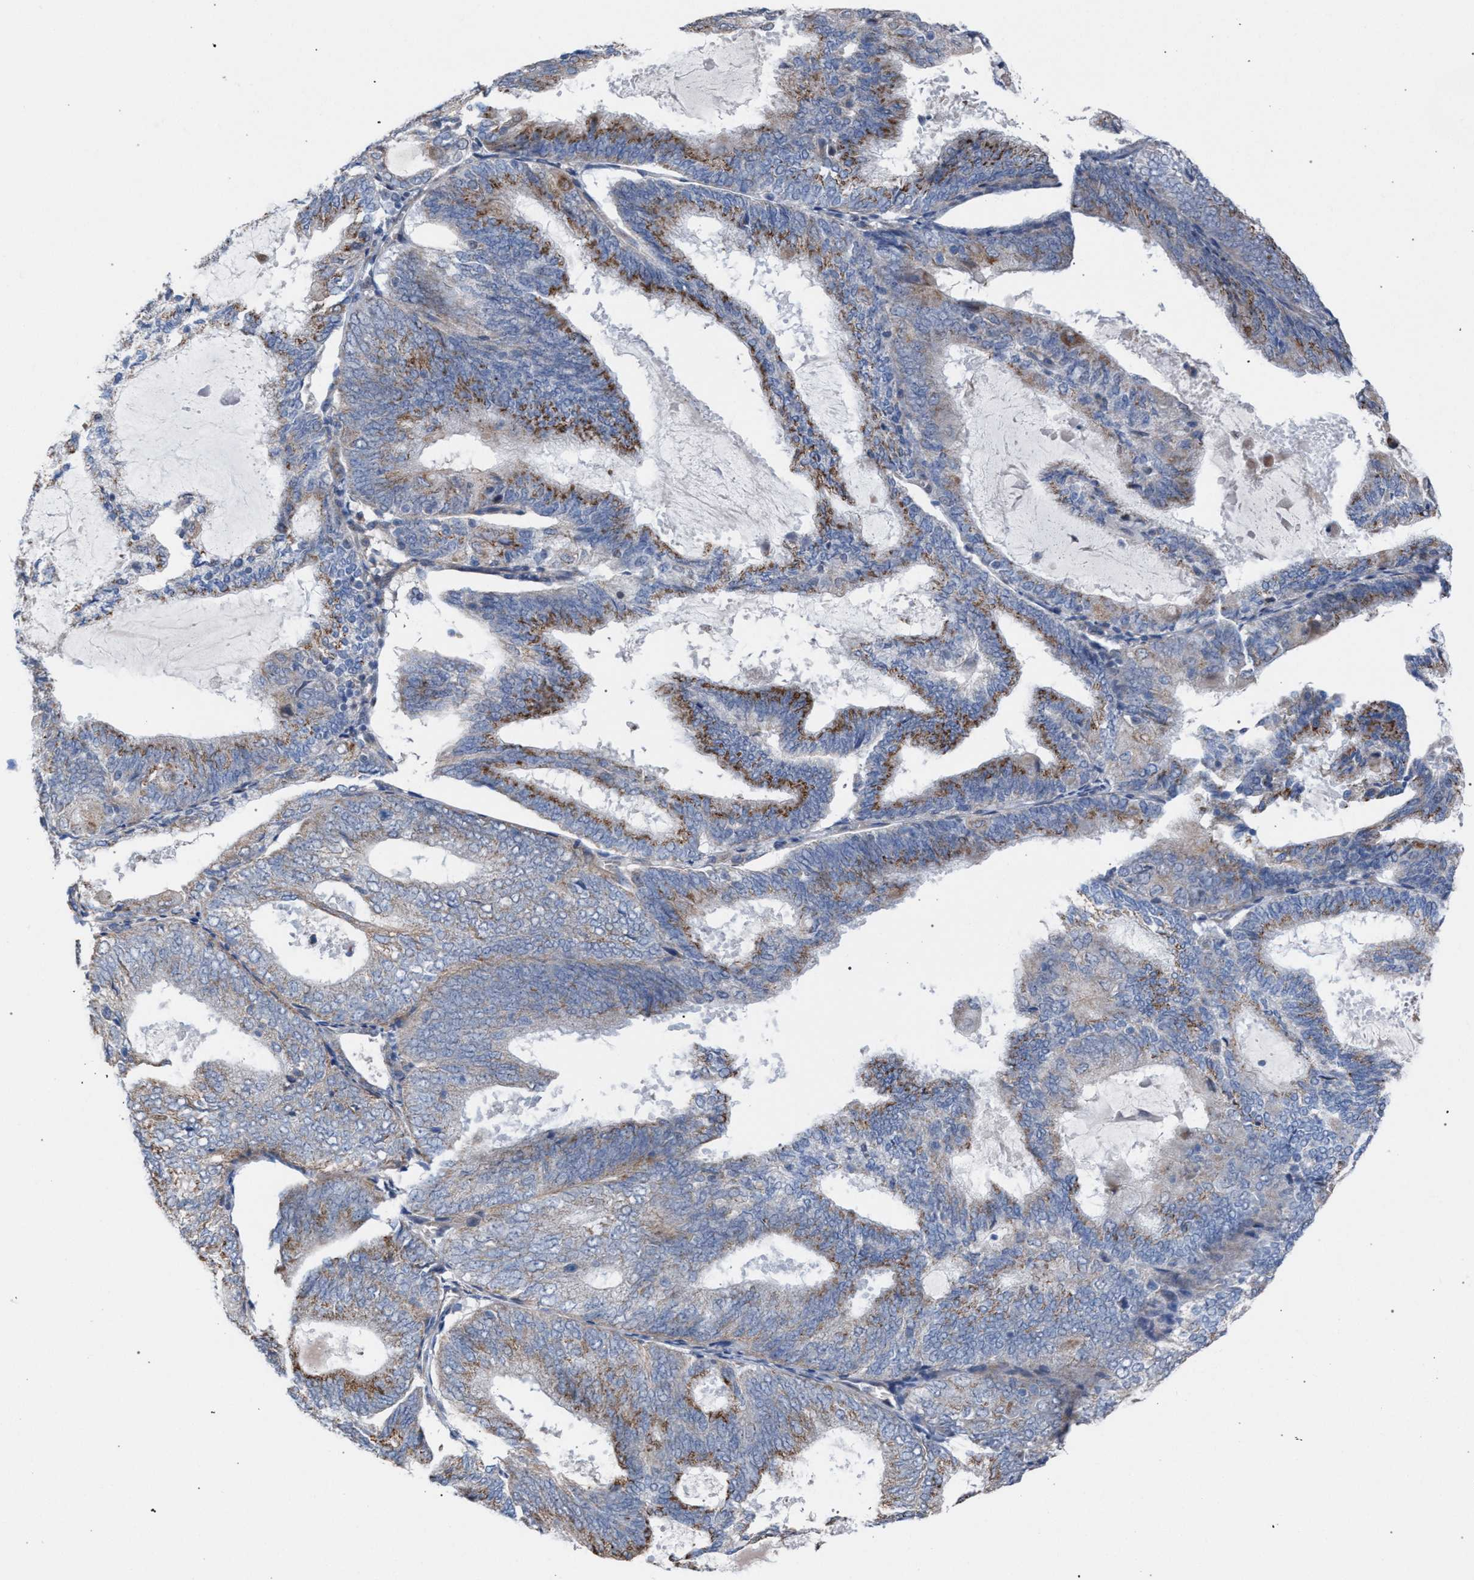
{"staining": {"intensity": "moderate", "quantity": "25%-75%", "location": "cytoplasmic/membranous"}, "tissue": "endometrial cancer", "cell_type": "Tumor cells", "image_type": "cancer", "snomed": [{"axis": "morphology", "description": "Adenocarcinoma, NOS"}, {"axis": "topography", "description": "Endometrium"}], "caption": "Endometrial cancer (adenocarcinoma) stained with immunohistochemistry demonstrates moderate cytoplasmic/membranous staining in about 25%-75% of tumor cells.", "gene": "RNF135", "patient": {"sex": "female", "age": 81}}